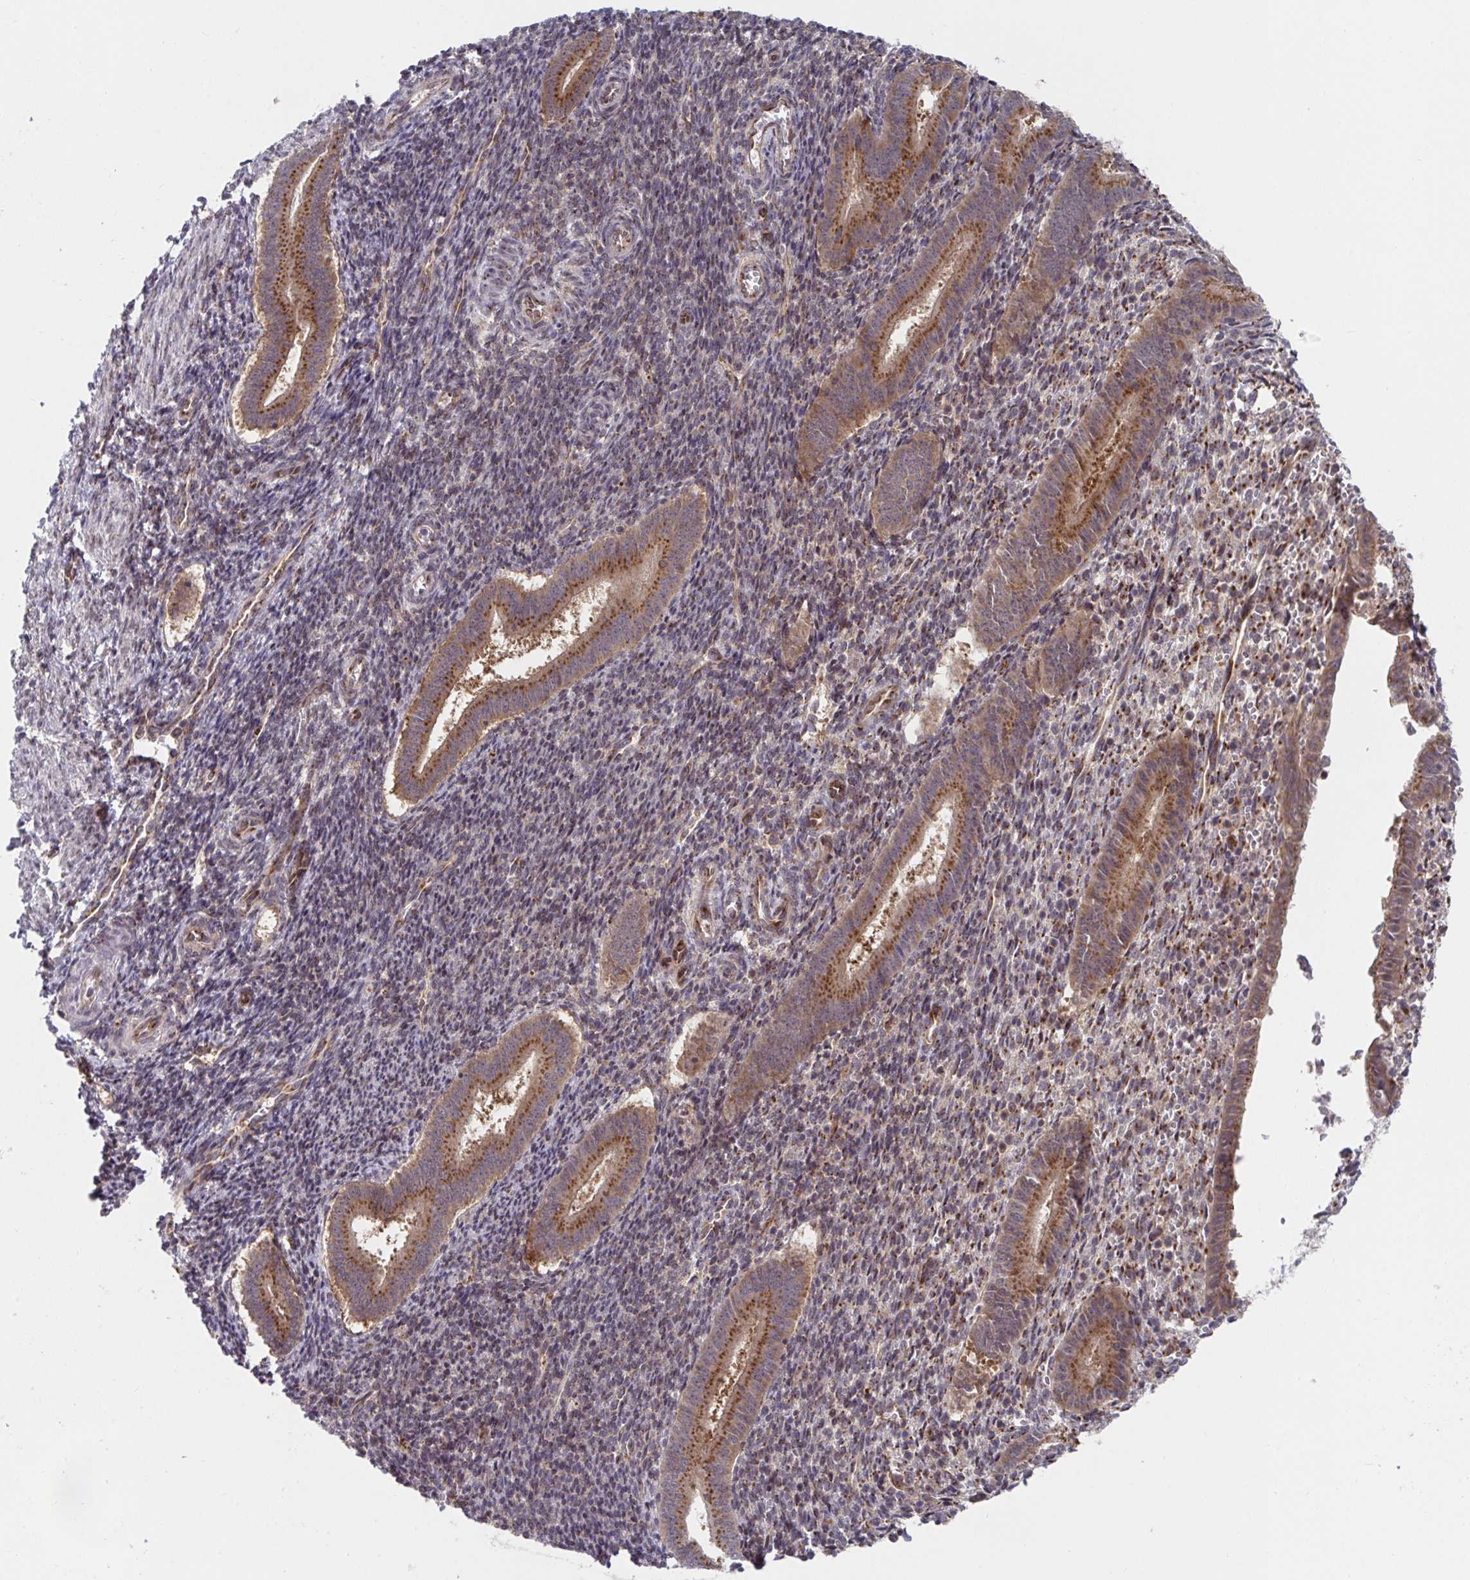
{"staining": {"intensity": "moderate", "quantity": "<25%", "location": "cytoplasmic/membranous"}, "tissue": "endometrium", "cell_type": "Cells in endometrial stroma", "image_type": "normal", "snomed": [{"axis": "morphology", "description": "Normal tissue, NOS"}, {"axis": "topography", "description": "Endometrium"}], "caption": "The histopathology image shows staining of benign endometrium, revealing moderate cytoplasmic/membranous protein expression (brown color) within cells in endometrial stroma.", "gene": "ATP5MJ", "patient": {"sex": "female", "age": 25}}